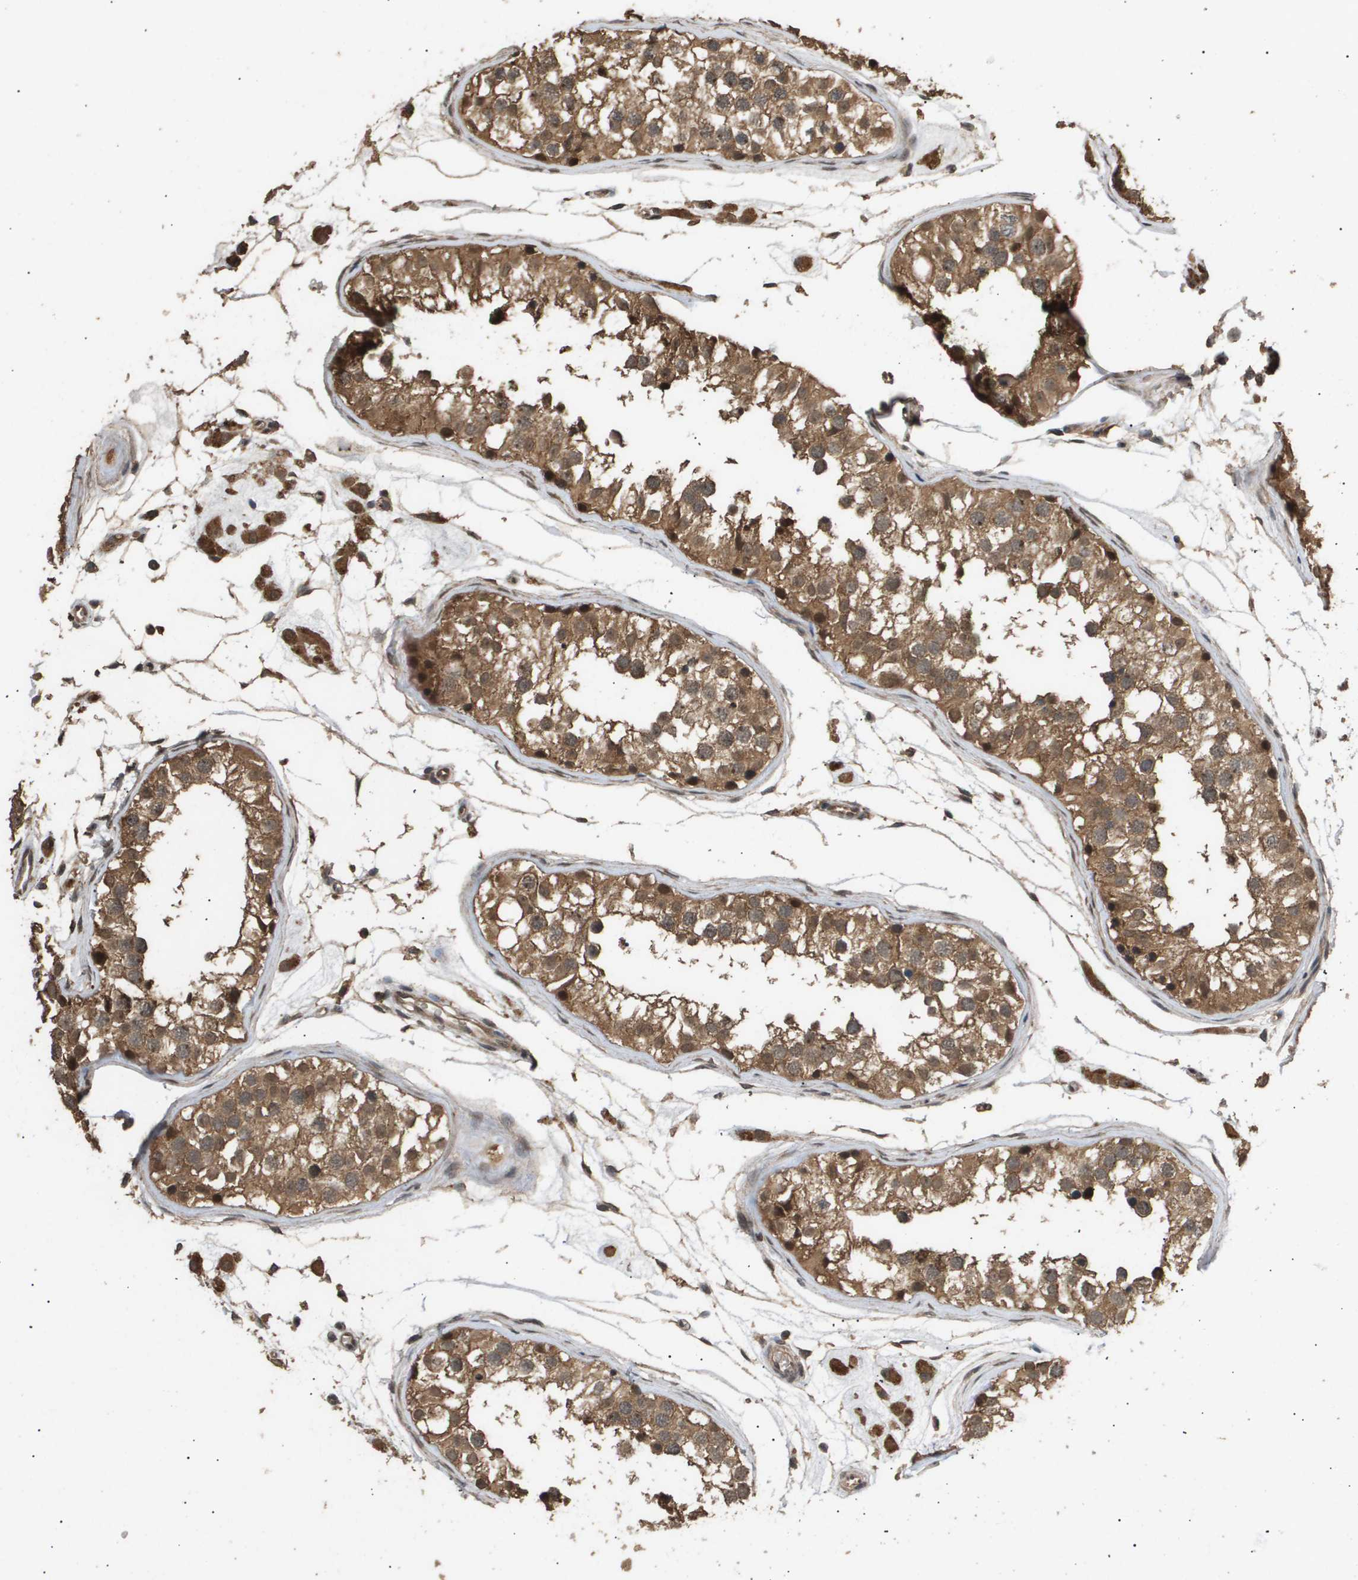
{"staining": {"intensity": "moderate", "quantity": ">75%", "location": "cytoplasmic/membranous,nuclear"}, "tissue": "testis", "cell_type": "Cells in seminiferous ducts", "image_type": "normal", "snomed": [{"axis": "morphology", "description": "Normal tissue, NOS"}, {"axis": "topography", "description": "Testis"}], "caption": "Human testis stained with a brown dye displays moderate cytoplasmic/membranous,nuclear positive positivity in approximately >75% of cells in seminiferous ducts.", "gene": "ING1", "patient": {"sex": "male", "age": 68}}